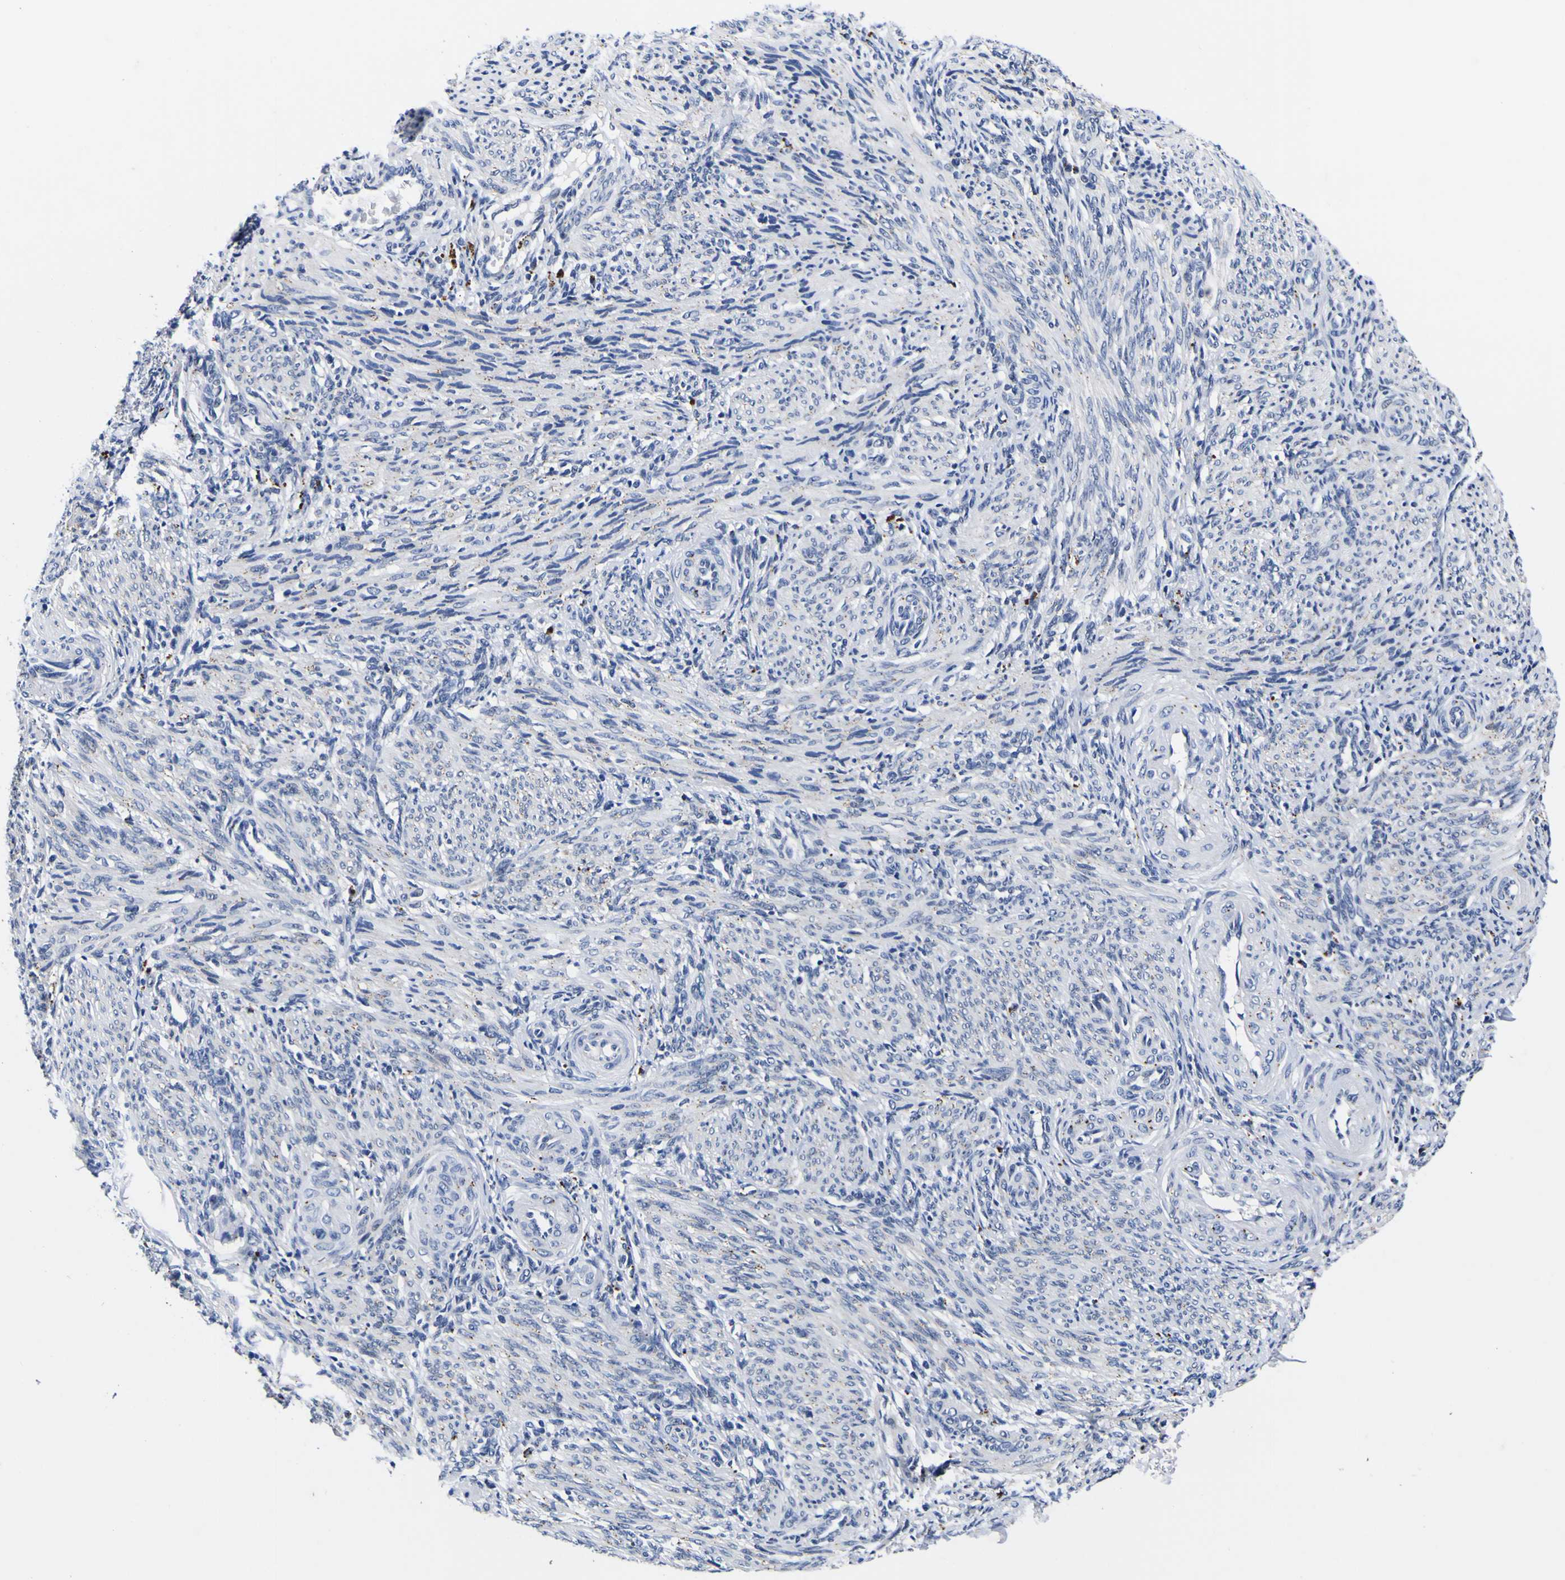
{"staining": {"intensity": "negative", "quantity": "none", "location": "none"}, "tissue": "smooth muscle", "cell_type": "Smooth muscle cells", "image_type": "normal", "snomed": [{"axis": "morphology", "description": "Normal tissue, NOS"}, {"axis": "topography", "description": "Endometrium"}], "caption": "Image shows no significant protein expression in smooth muscle cells of benign smooth muscle.", "gene": "IGFLR1", "patient": {"sex": "female", "age": 33}}